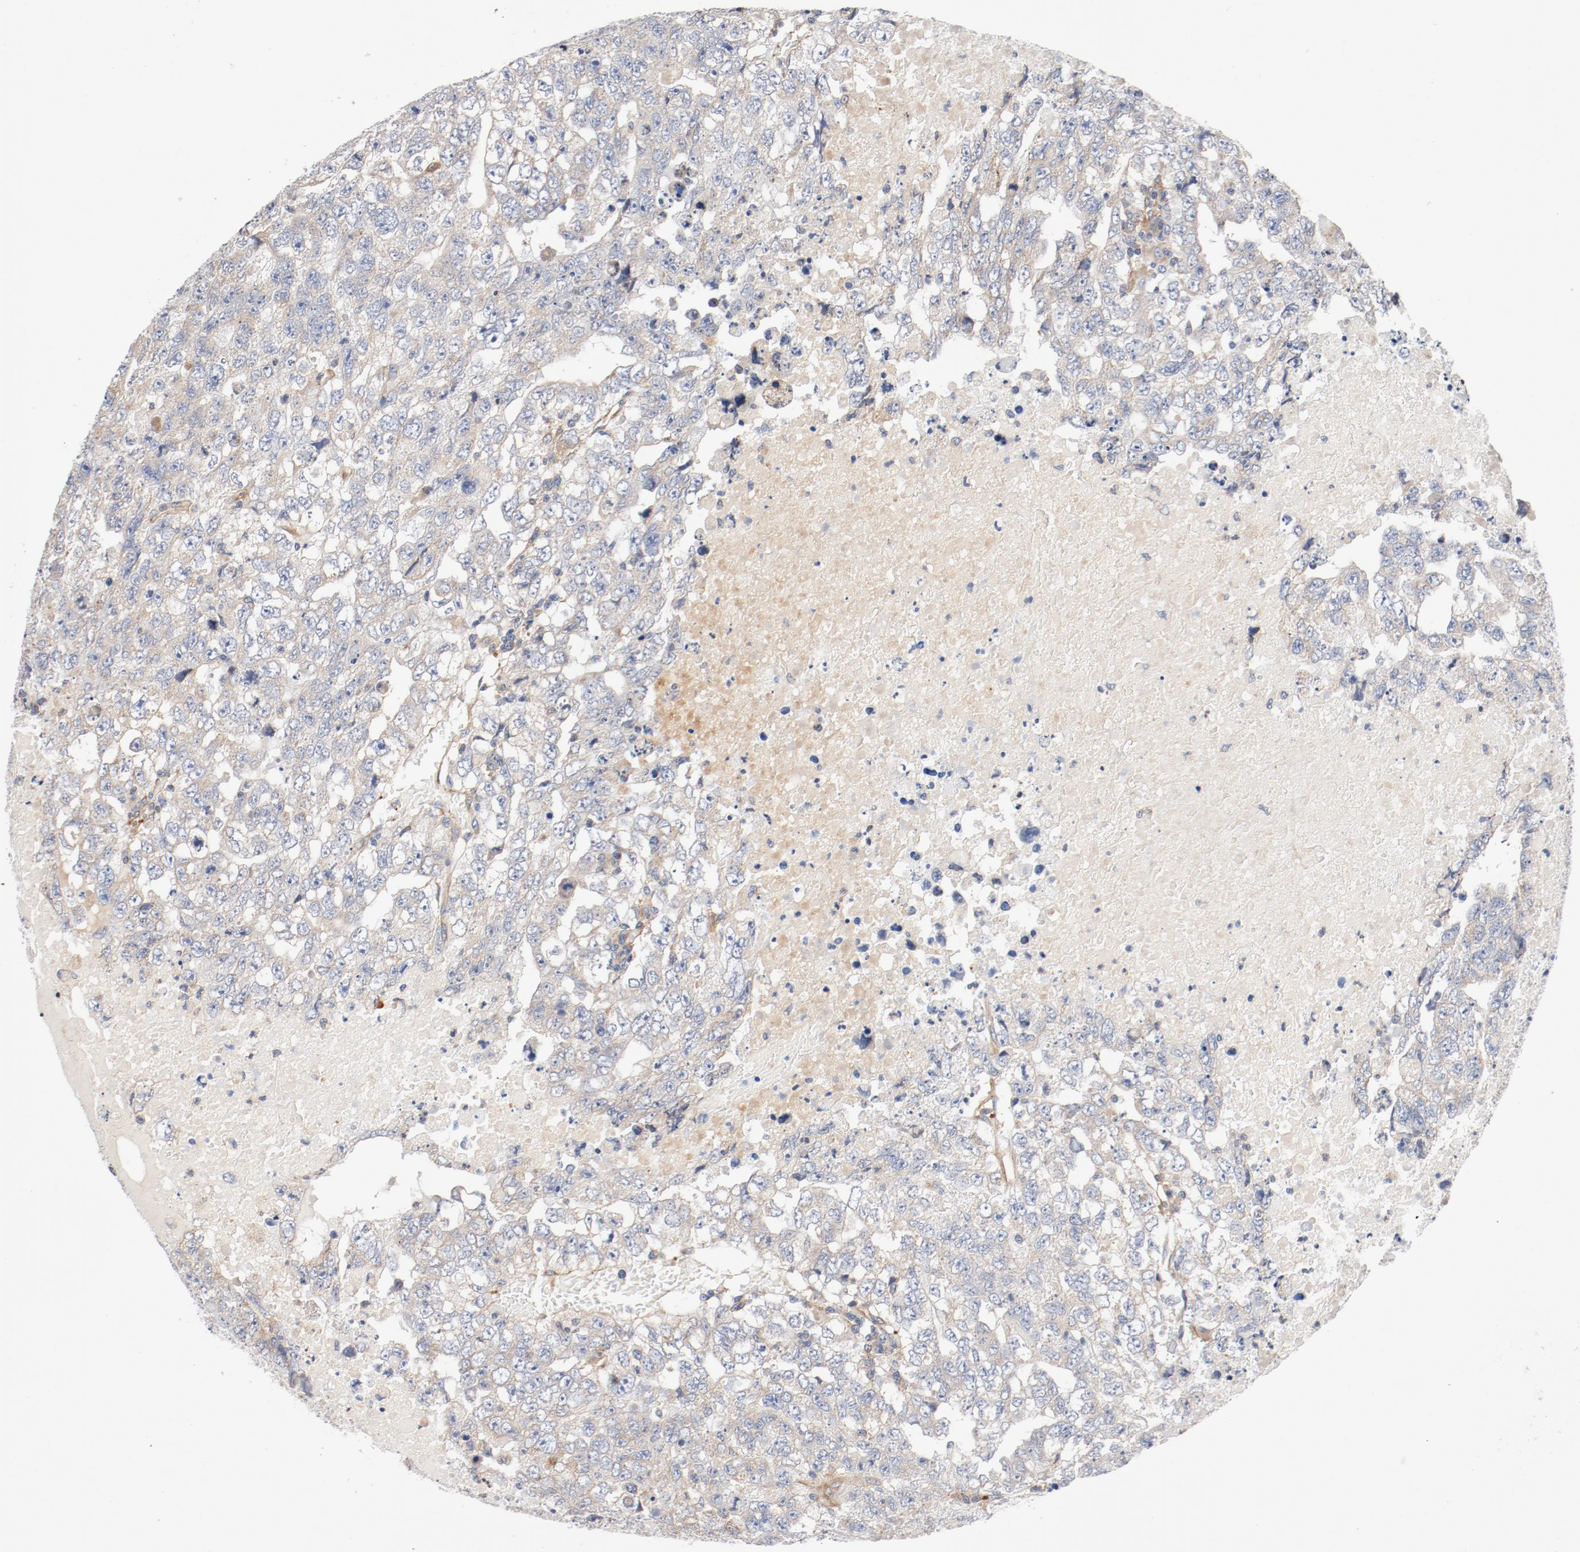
{"staining": {"intensity": "weak", "quantity": "25%-75%", "location": "cytoplasmic/membranous"}, "tissue": "testis cancer", "cell_type": "Tumor cells", "image_type": "cancer", "snomed": [{"axis": "morphology", "description": "Carcinoma, Embryonal, NOS"}, {"axis": "topography", "description": "Testis"}], "caption": "IHC staining of embryonal carcinoma (testis), which shows low levels of weak cytoplasmic/membranous expression in about 25%-75% of tumor cells indicating weak cytoplasmic/membranous protein expression. The staining was performed using DAB (brown) for protein detection and nuclei were counterstained in hematoxylin (blue).", "gene": "ILK", "patient": {"sex": "male", "age": 36}}